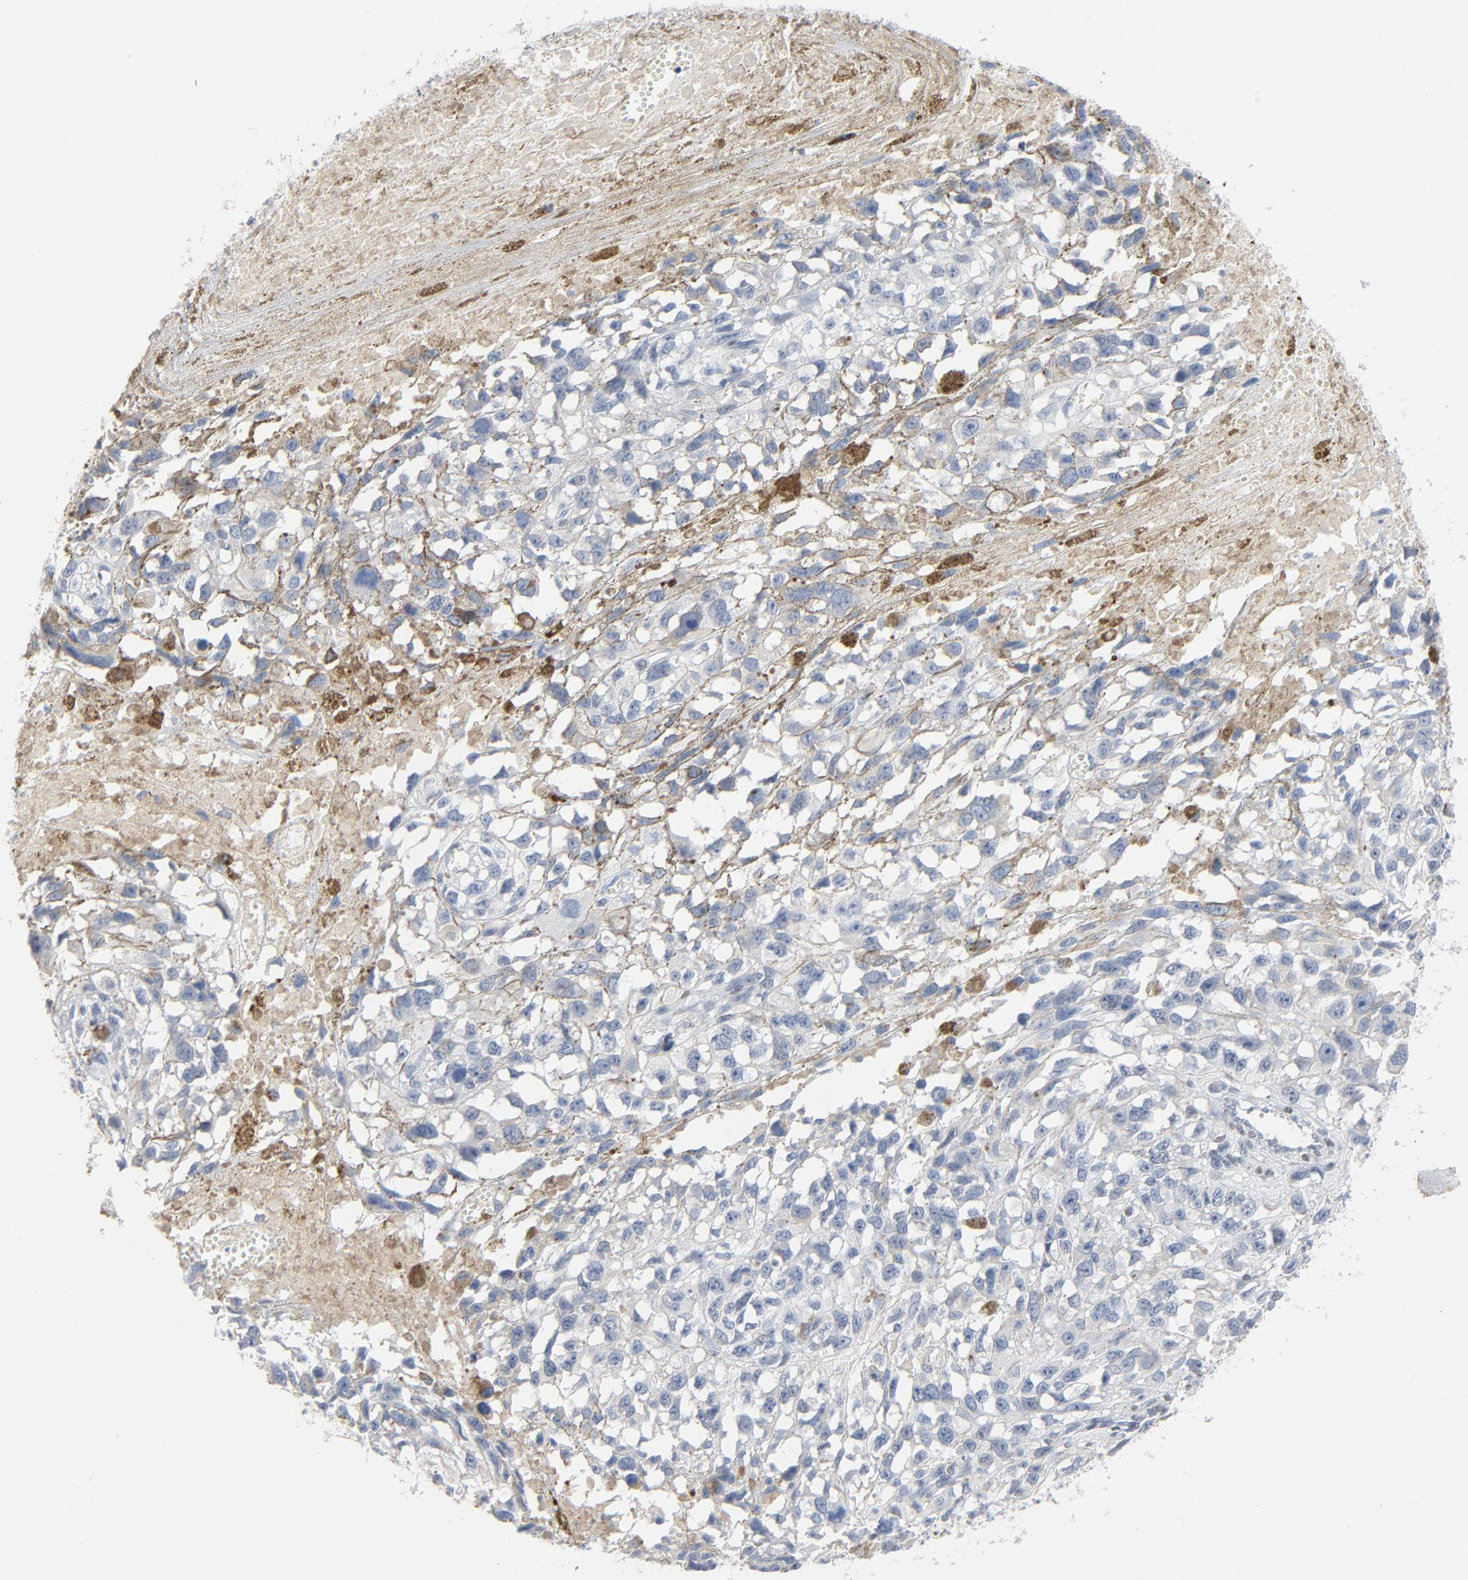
{"staining": {"intensity": "negative", "quantity": "none", "location": "none"}, "tissue": "melanoma", "cell_type": "Tumor cells", "image_type": "cancer", "snomed": [{"axis": "morphology", "description": "Malignant melanoma, Metastatic site"}, {"axis": "topography", "description": "Lymph node"}], "caption": "High power microscopy histopathology image of an IHC micrograph of malignant melanoma (metastatic site), revealing no significant expression in tumor cells.", "gene": "FOXP1", "patient": {"sex": "male", "age": 59}}